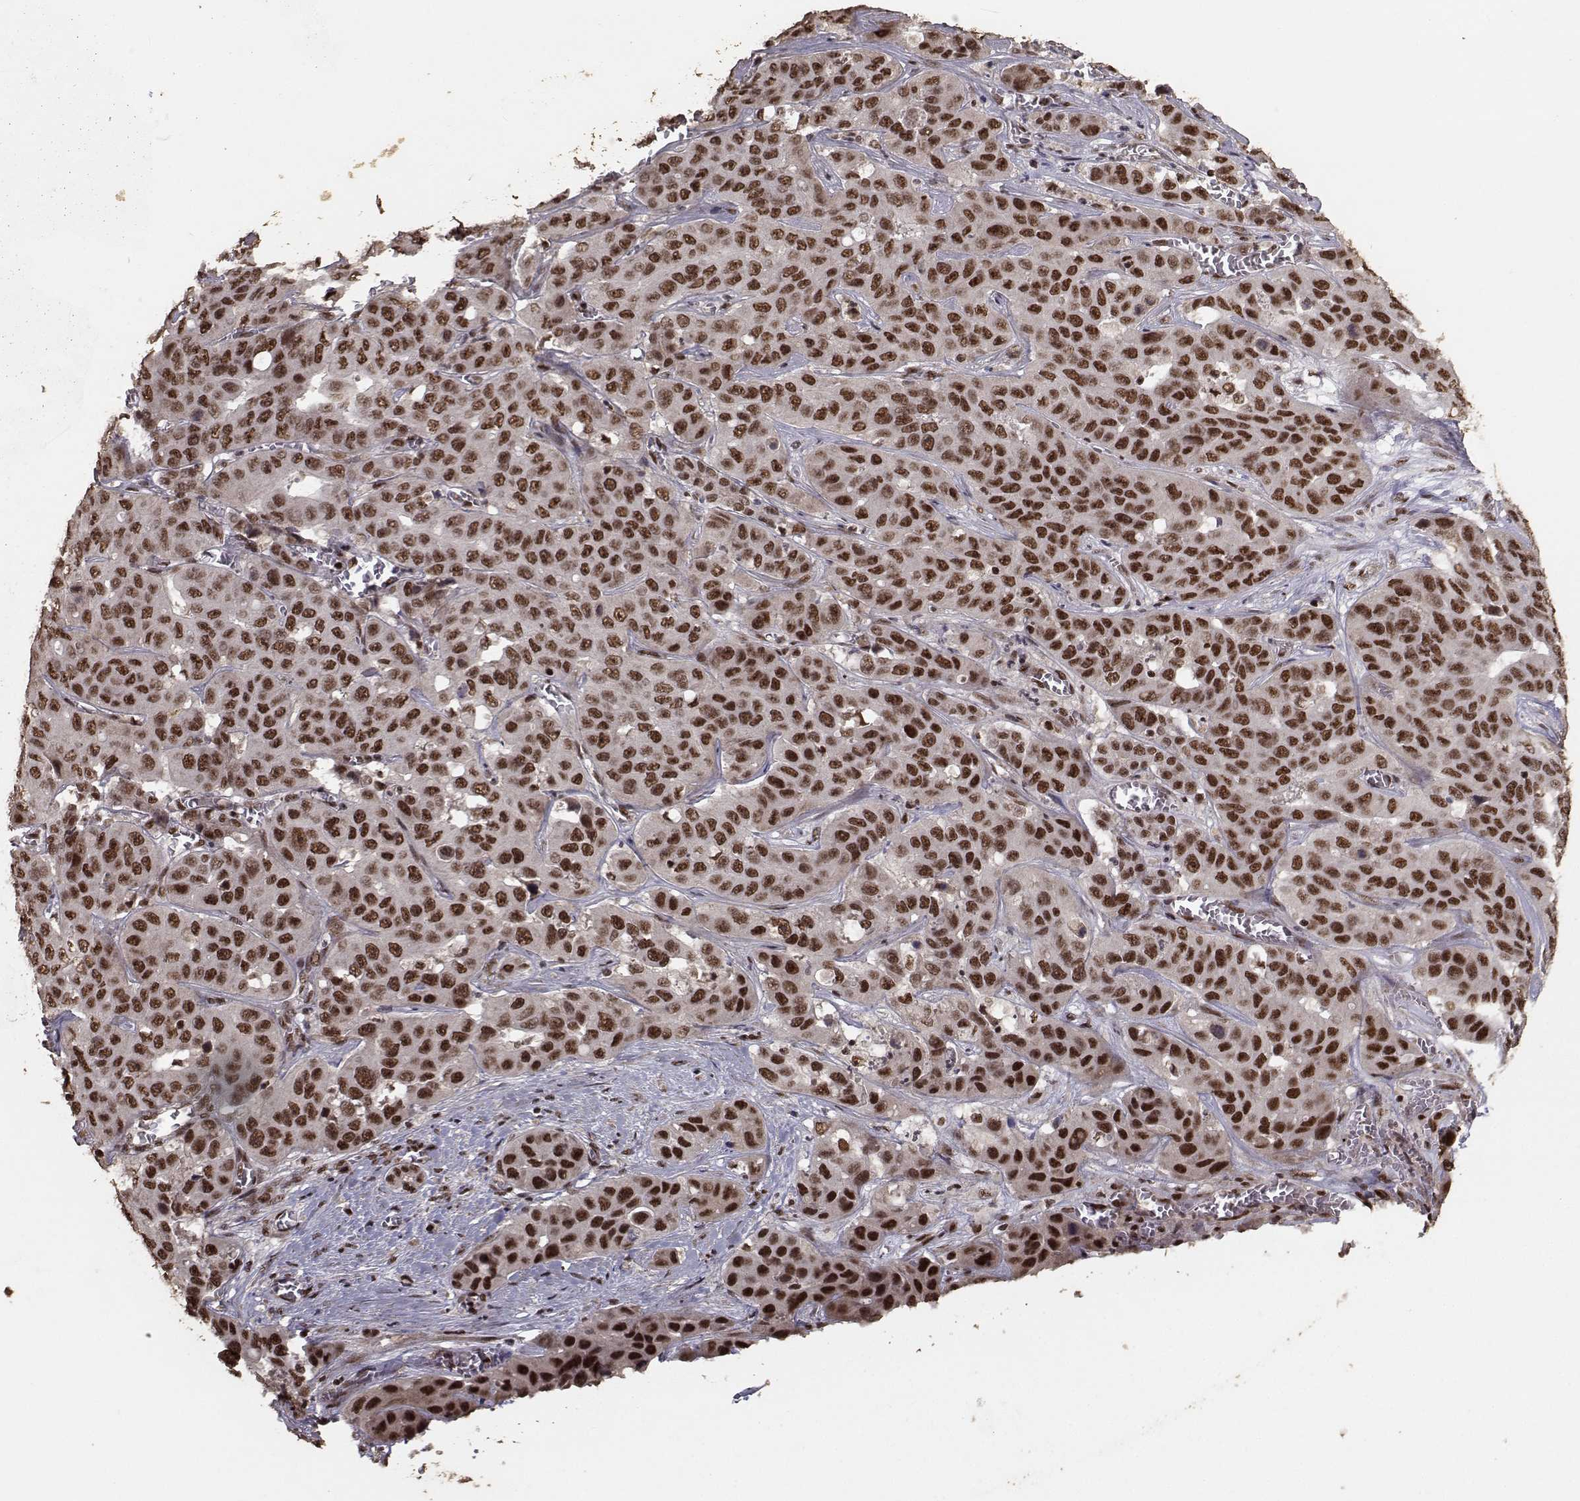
{"staining": {"intensity": "strong", "quantity": ">75%", "location": "nuclear"}, "tissue": "liver cancer", "cell_type": "Tumor cells", "image_type": "cancer", "snomed": [{"axis": "morphology", "description": "Cholangiocarcinoma"}, {"axis": "topography", "description": "Liver"}], "caption": "Immunohistochemistry (IHC) (DAB) staining of human cholangiocarcinoma (liver) reveals strong nuclear protein staining in approximately >75% of tumor cells. The staining was performed using DAB (3,3'-diaminobenzidine) to visualize the protein expression in brown, while the nuclei were stained in blue with hematoxylin (Magnification: 20x).", "gene": "SF1", "patient": {"sex": "female", "age": 52}}